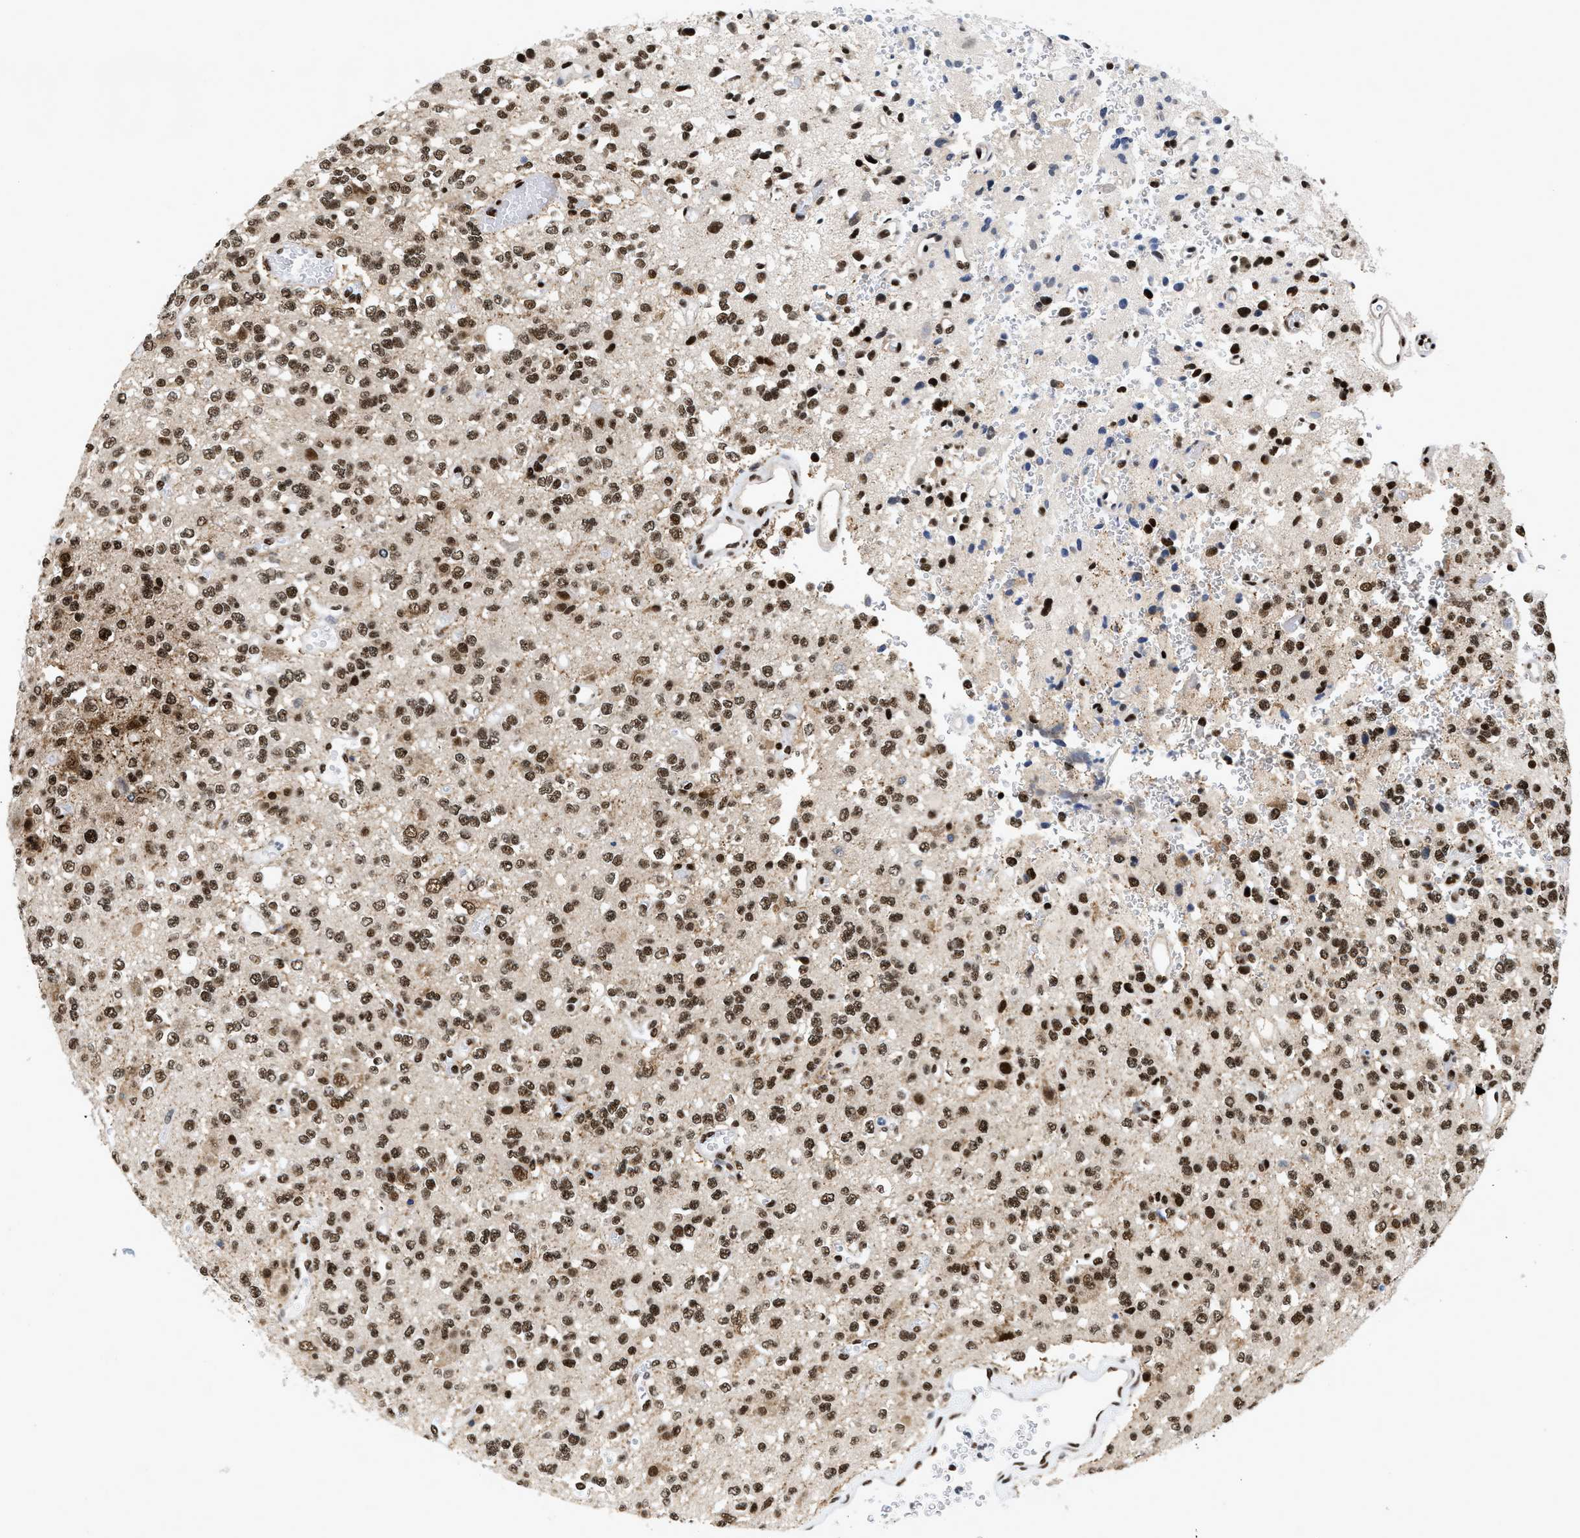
{"staining": {"intensity": "strong", "quantity": ">75%", "location": "nuclear"}, "tissue": "glioma", "cell_type": "Tumor cells", "image_type": "cancer", "snomed": [{"axis": "morphology", "description": "Glioma, malignant, Low grade"}, {"axis": "topography", "description": "Brain"}], "caption": "A high amount of strong nuclear staining is identified in approximately >75% of tumor cells in glioma tissue.", "gene": "CREB1", "patient": {"sex": "male", "age": 38}}